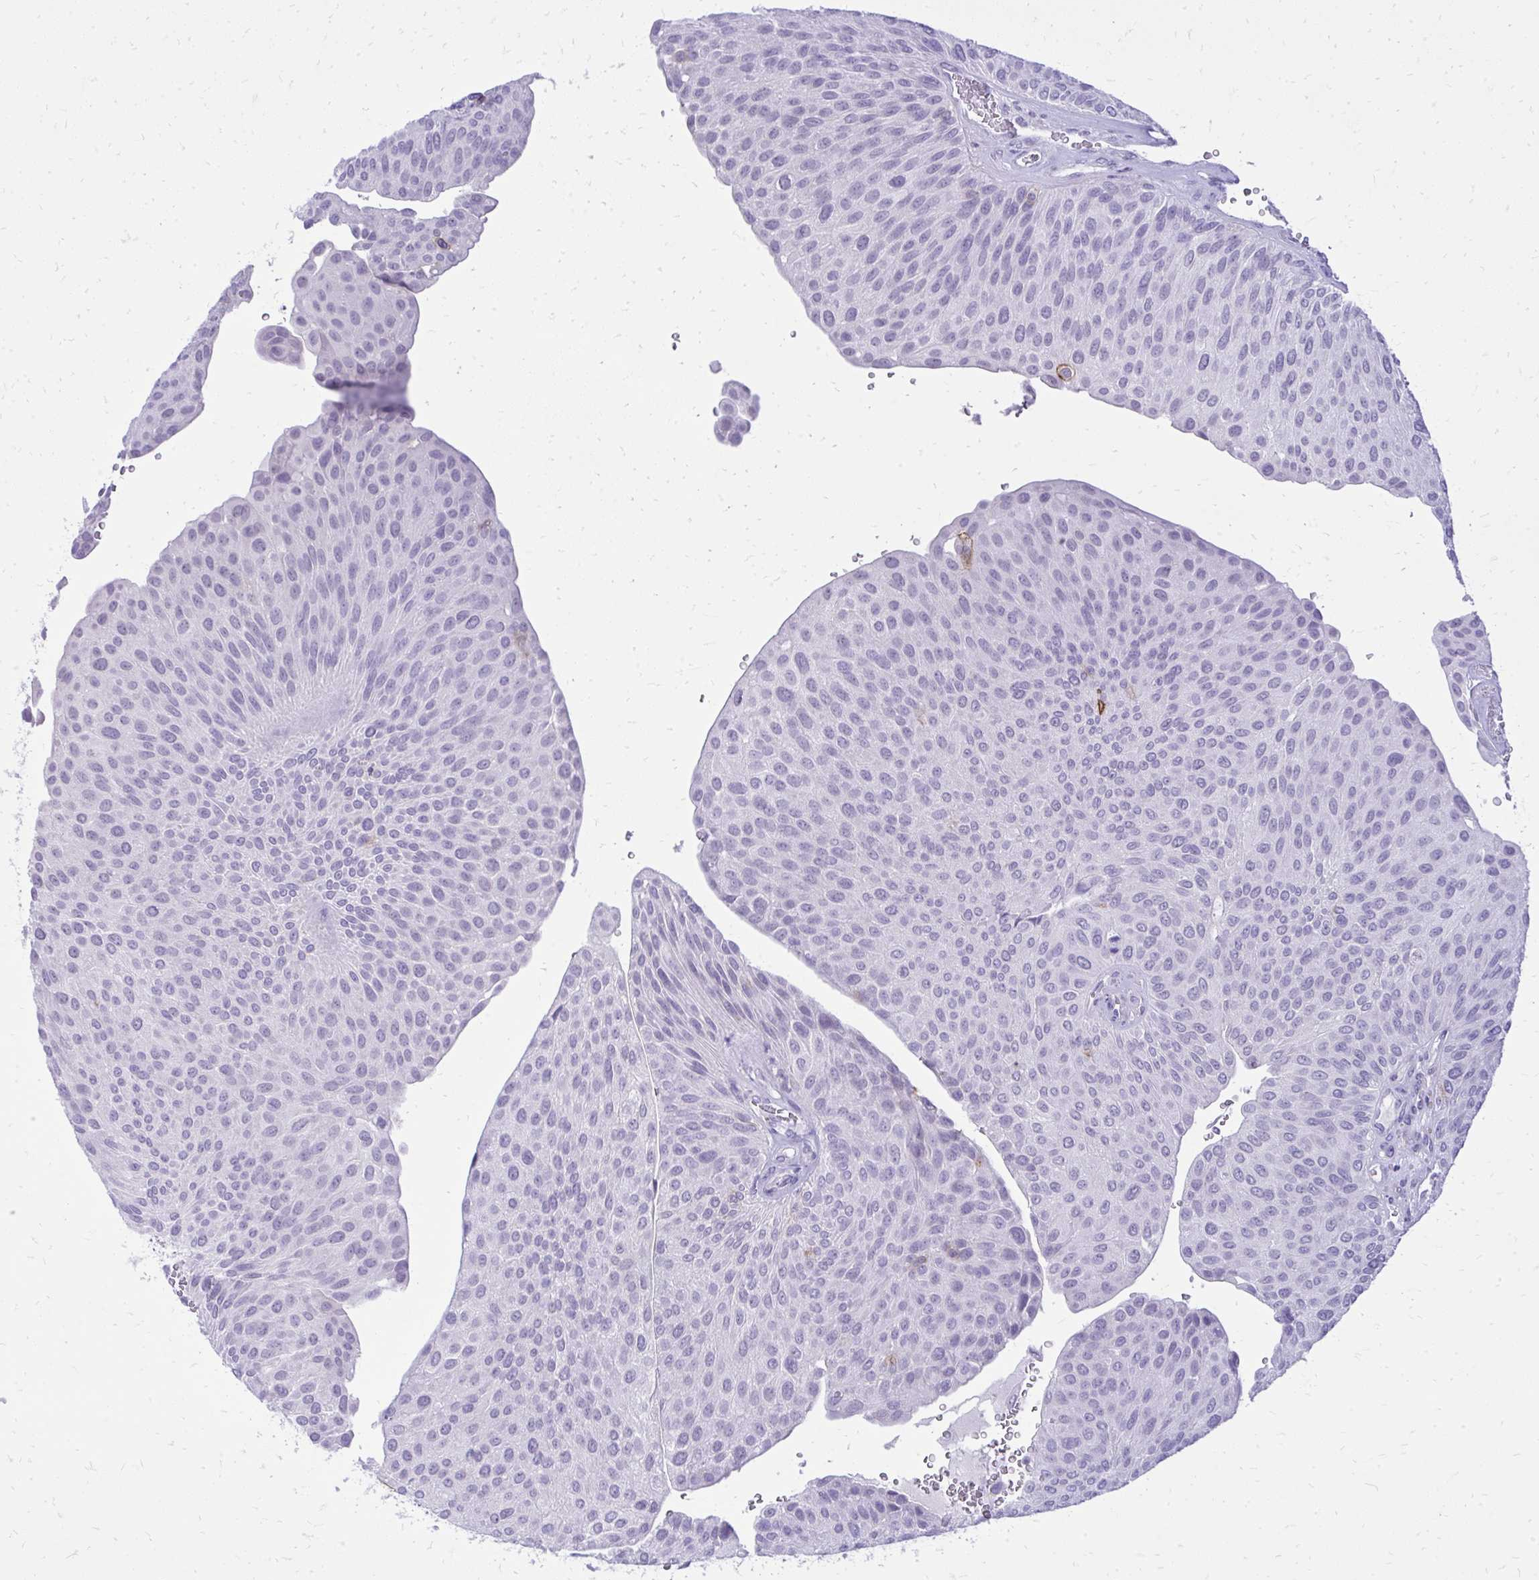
{"staining": {"intensity": "negative", "quantity": "none", "location": "none"}, "tissue": "urothelial cancer", "cell_type": "Tumor cells", "image_type": "cancer", "snomed": [{"axis": "morphology", "description": "Urothelial carcinoma, NOS"}, {"axis": "topography", "description": "Urinary bladder"}], "caption": "This is an immunohistochemistry image of urothelial cancer. There is no staining in tumor cells.", "gene": "GPRIN3", "patient": {"sex": "male", "age": 67}}